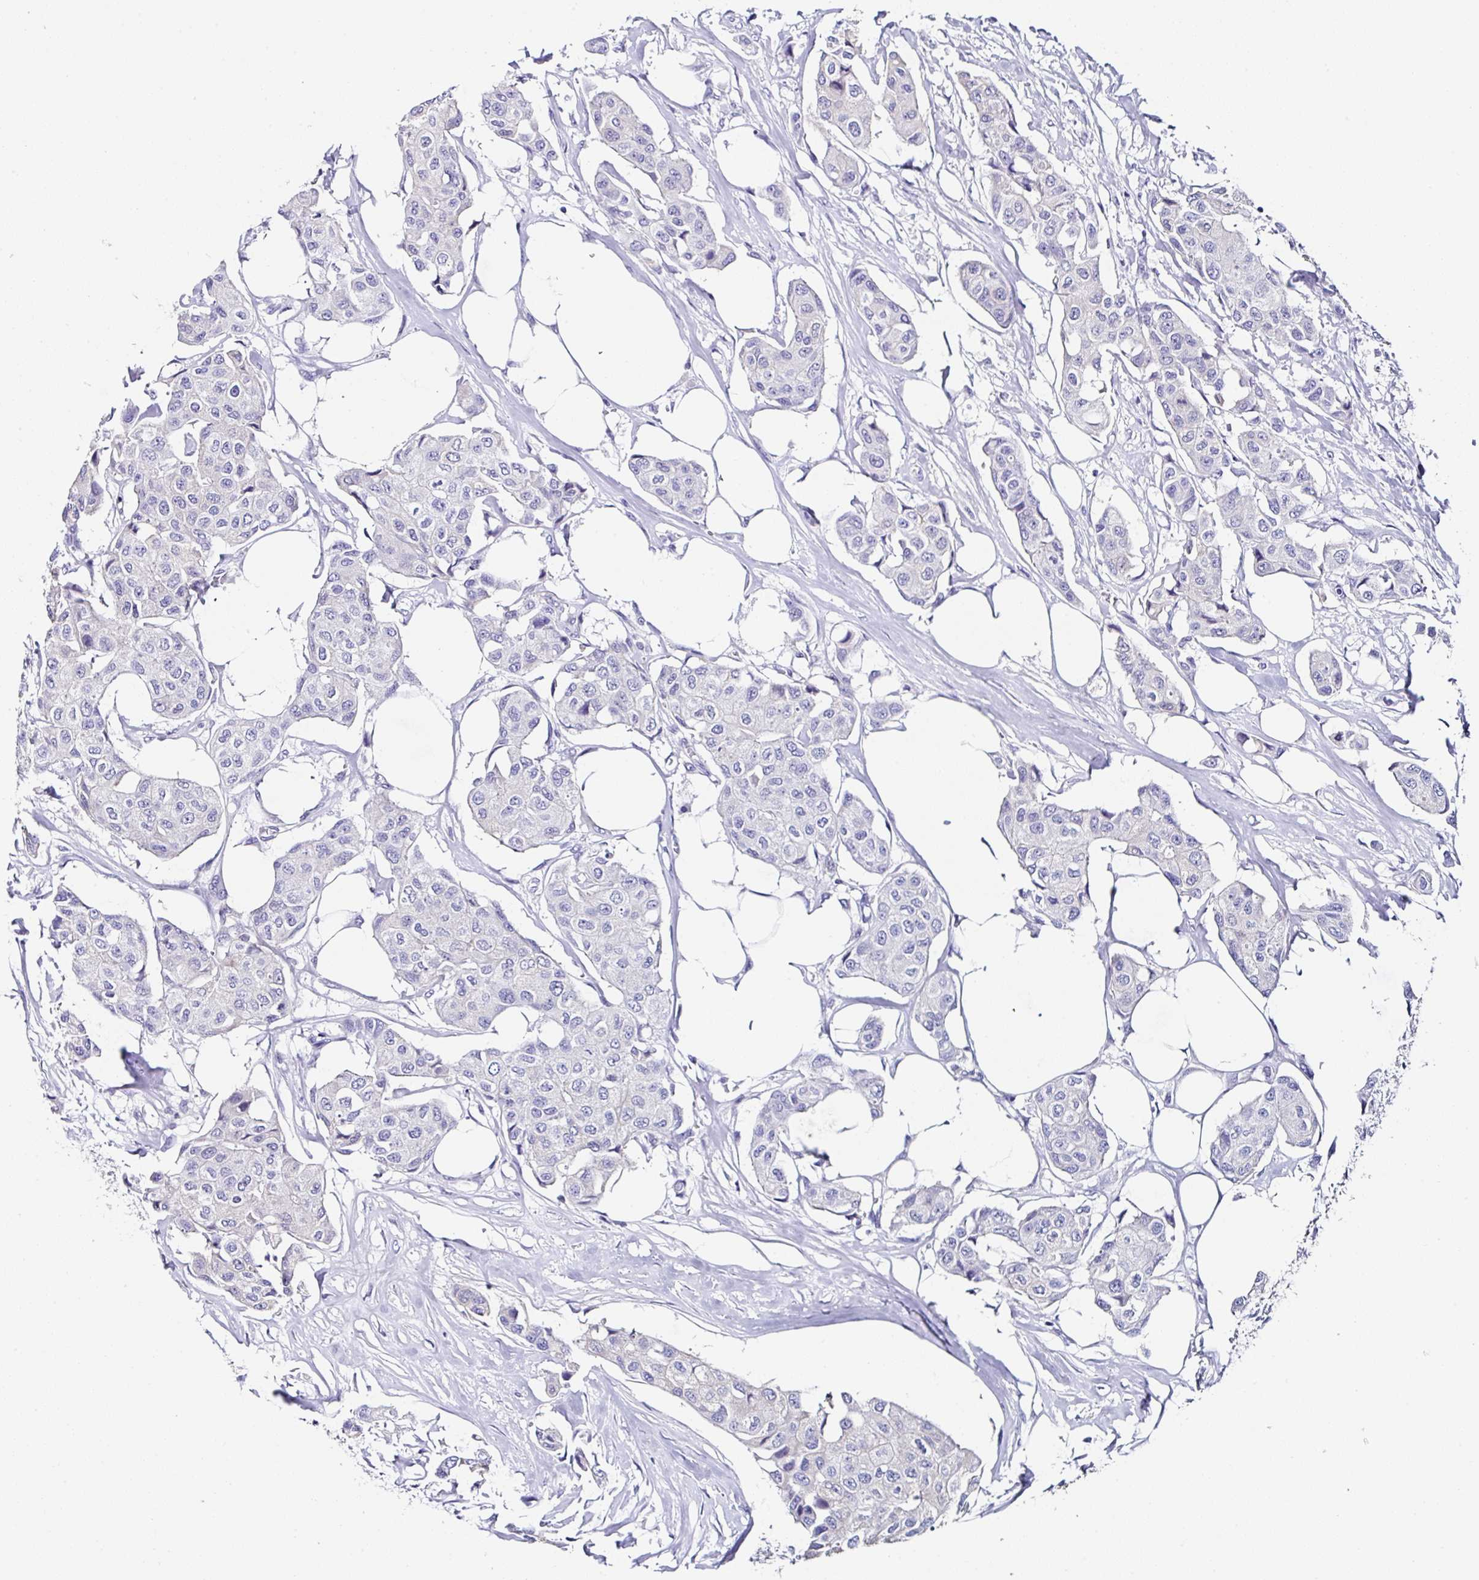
{"staining": {"intensity": "negative", "quantity": "none", "location": "none"}, "tissue": "breast cancer", "cell_type": "Tumor cells", "image_type": "cancer", "snomed": [{"axis": "morphology", "description": "Duct carcinoma"}, {"axis": "topography", "description": "Breast"}, {"axis": "topography", "description": "Lymph node"}], "caption": "Image shows no significant protein expression in tumor cells of breast cancer. (Immunohistochemistry (ihc), brightfield microscopy, high magnification).", "gene": "TMPRSS11E", "patient": {"sex": "female", "age": 80}}